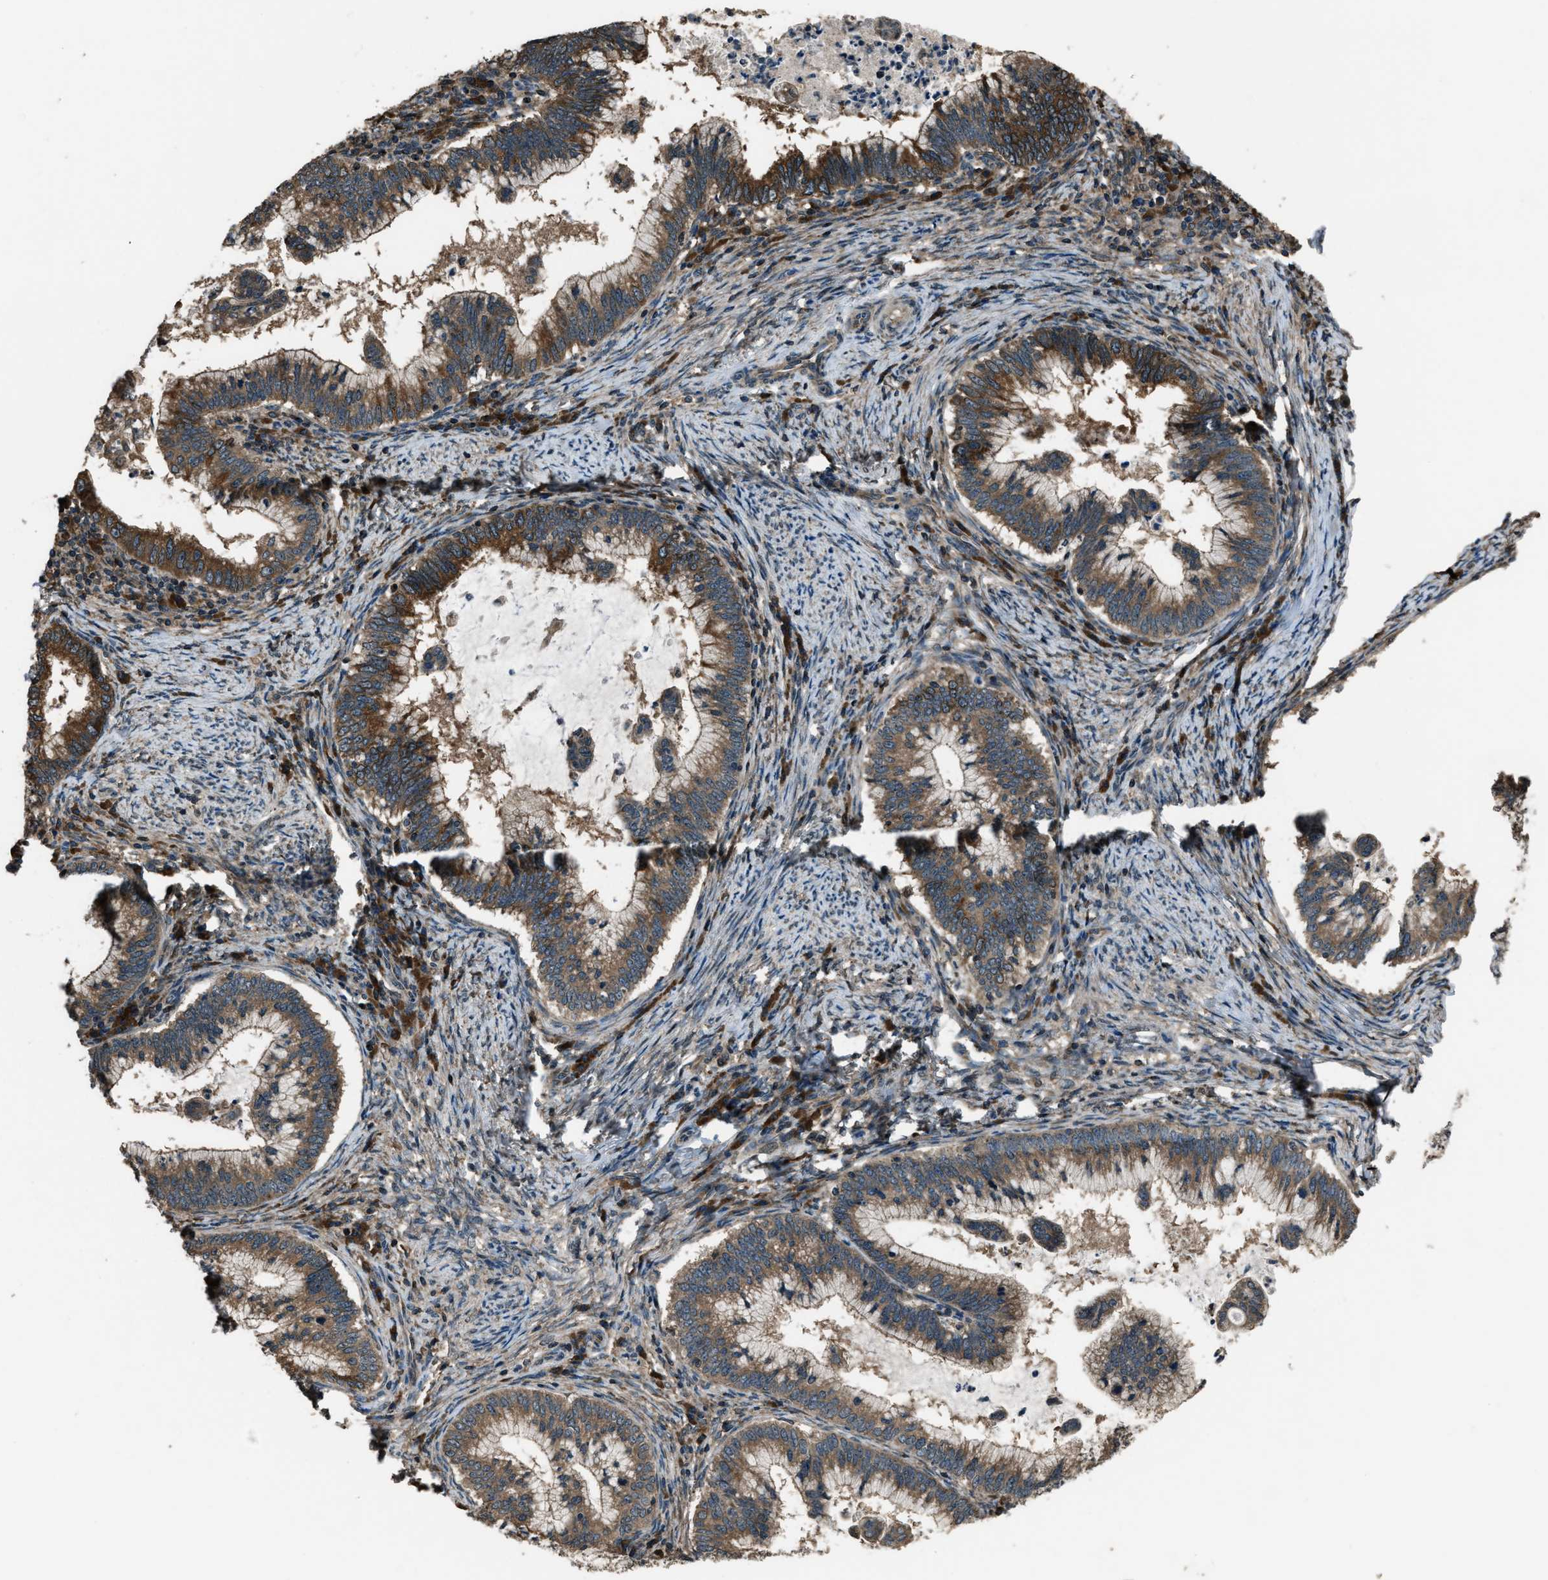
{"staining": {"intensity": "moderate", "quantity": ">75%", "location": "cytoplasmic/membranous"}, "tissue": "cervical cancer", "cell_type": "Tumor cells", "image_type": "cancer", "snomed": [{"axis": "morphology", "description": "Adenocarcinoma, NOS"}, {"axis": "topography", "description": "Cervix"}], "caption": "The image displays staining of adenocarcinoma (cervical), revealing moderate cytoplasmic/membranous protein staining (brown color) within tumor cells. Using DAB (3,3'-diaminobenzidine) (brown) and hematoxylin (blue) stains, captured at high magnification using brightfield microscopy.", "gene": "TRIM4", "patient": {"sex": "female", "age": 36}}